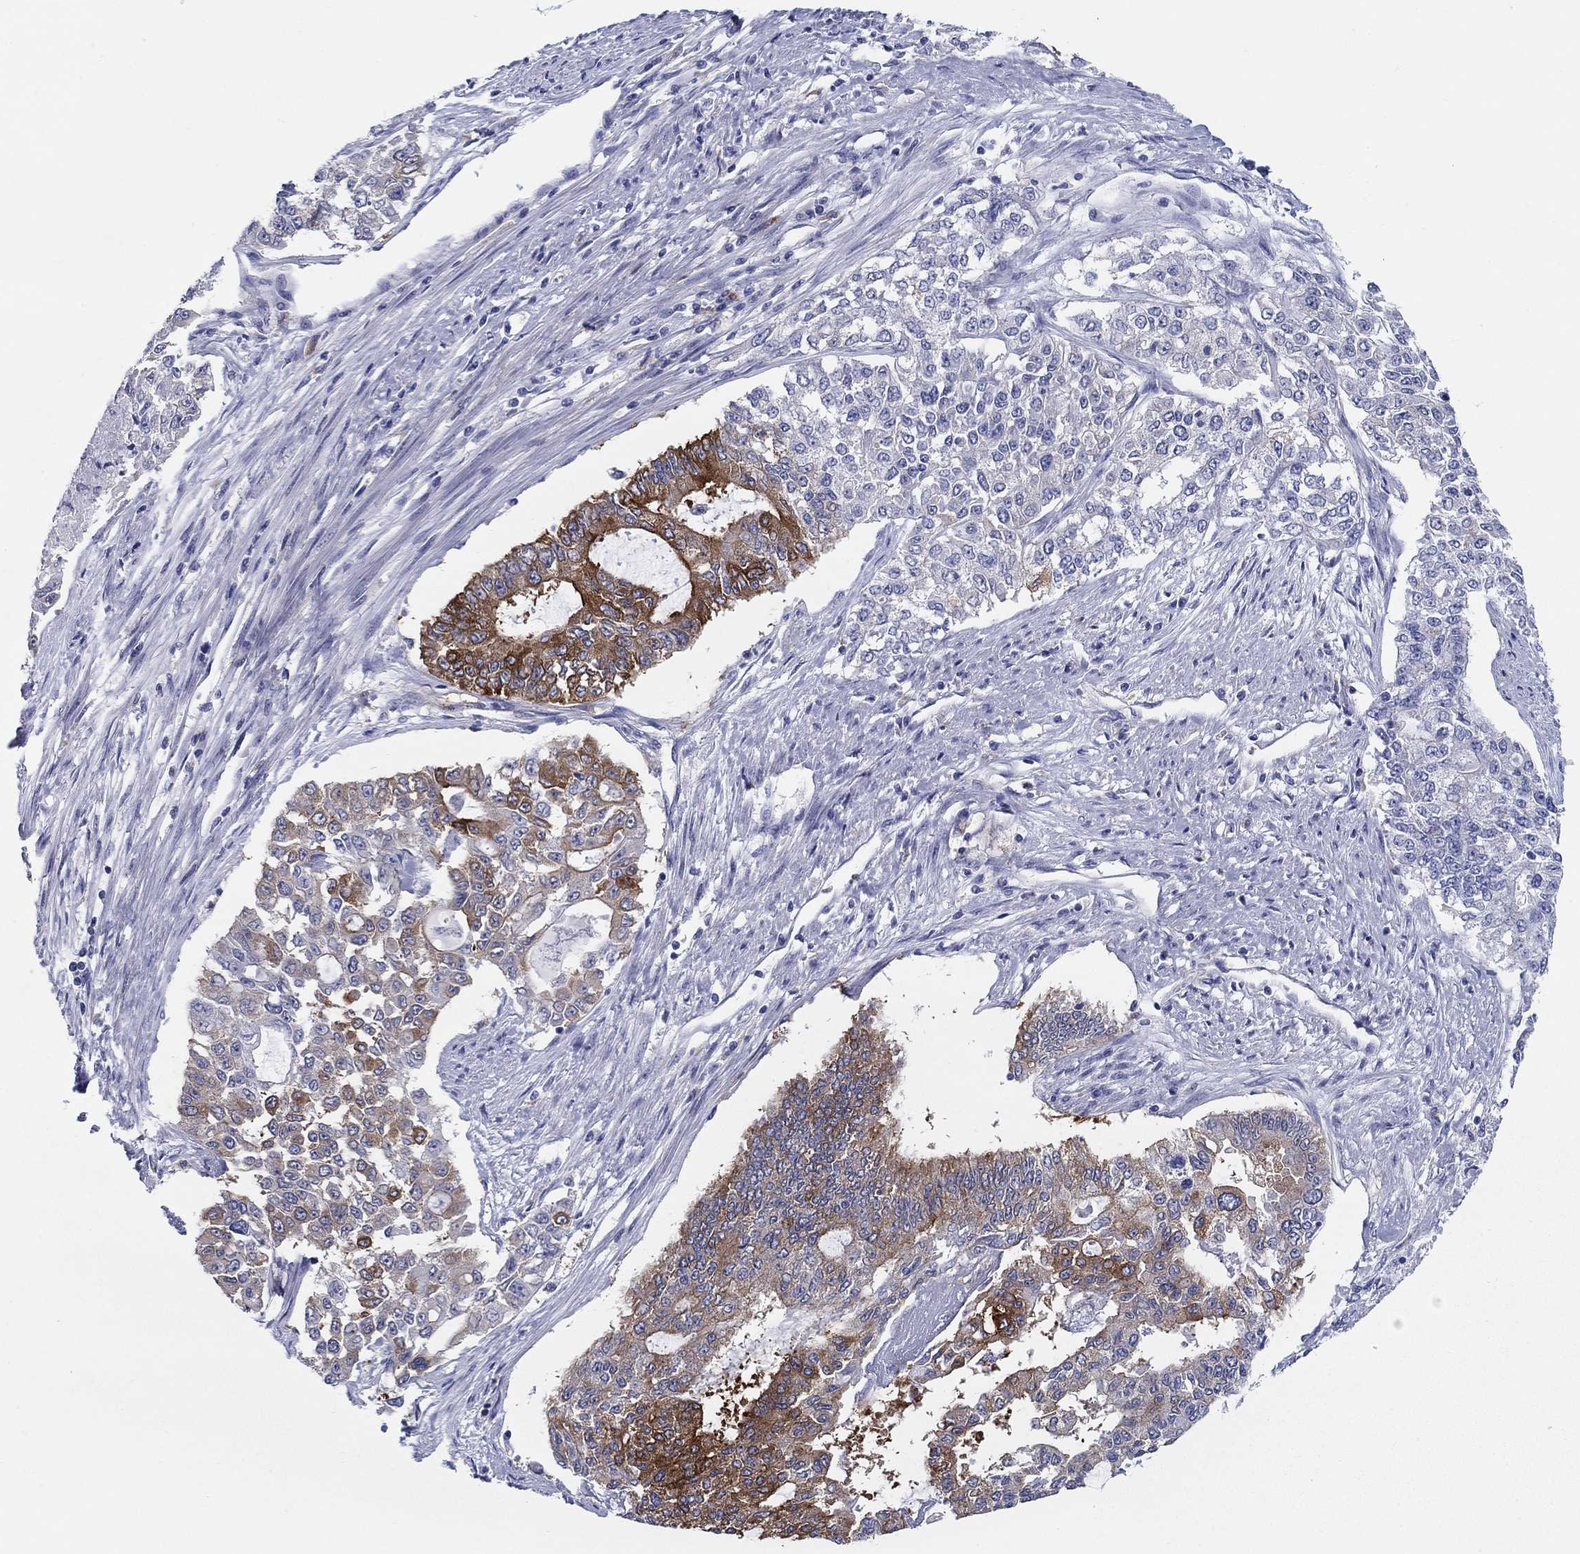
{"staining": {"intensity": "strong", "quantity": "25%-75%", "location": "cytoplasmic/membranous"}, "tissue": "endometrial cancer", "cell_type": "Tumor cells", "image_type": "cancer", "snomed": [{"axis": "morphology", "description": "Adenocarcinoma, NOS"}, {"axis": "topography", "description": "Uterus"}], "caption": "Endometrial adenocarcinoma tissue reveals strong cytoplasmic/membranous expression in approximately 25%-75% of tumor cells The staining was performed using DAB (3,3'-diaminobenzidine), with brown indicating positive protein expression. Nuclei are stained blue with hematoxylin.", "gene": "RAP1GAP", "patient": {"sex": "female", "age": 59}}